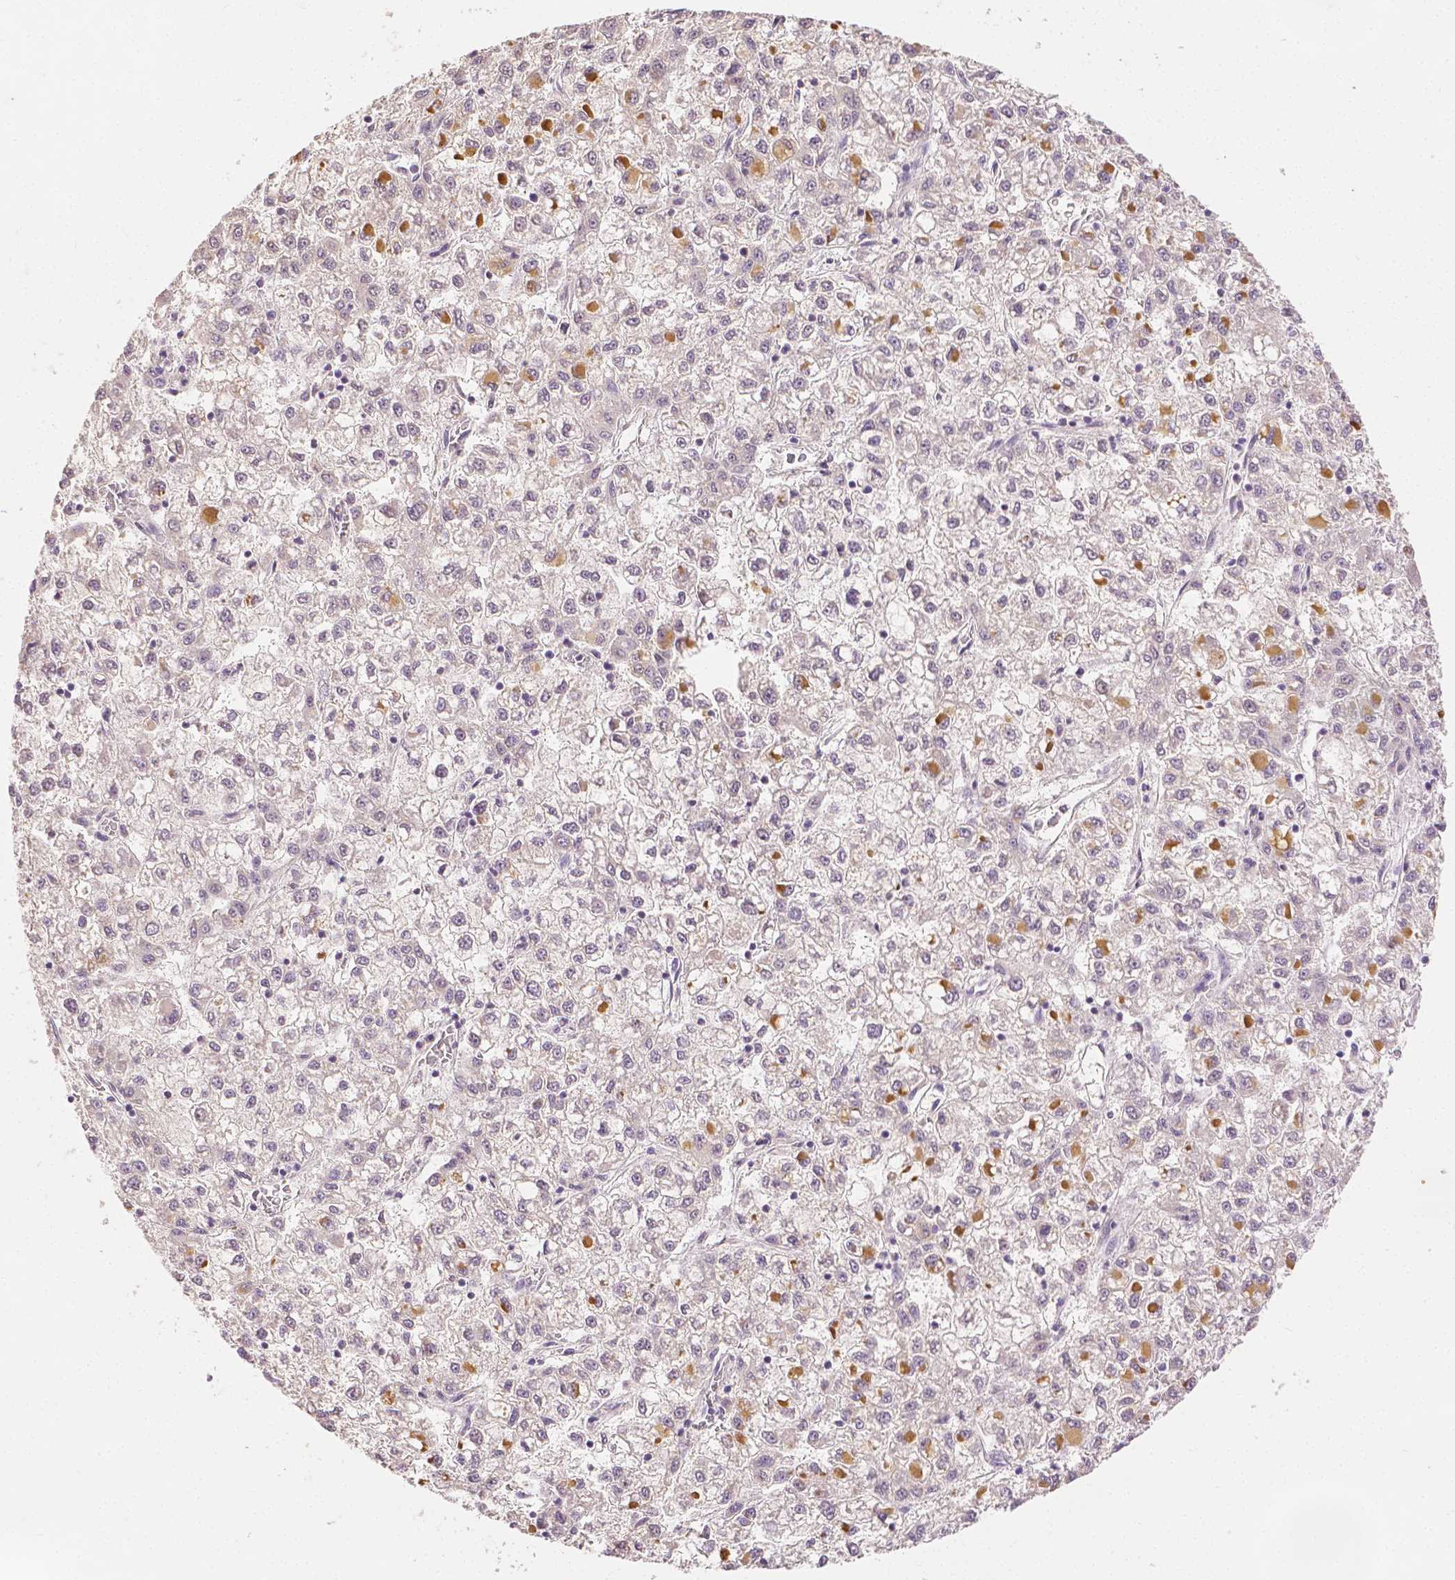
{"staining": {"intensity": "negative", "quantity": "none", "location": "none"}, "tissue": "liver cancer", "cell_type": "Tumor cells", "image_type": "cancer", "snomed": [{"axis": "morphology", "description": "Carcinoma, Hepatocellular, NOS"}, {"axis": "topography", "description": "Liver"}], "caption": "IHC micrograph of neoplastic tissue: liver cancer stained with DAB (3,3'-diaminobenzidine) displays no significant protein staining in tumor cells.", "gene": "TGM1", "patient": {"sex": "male", "age": 40}}